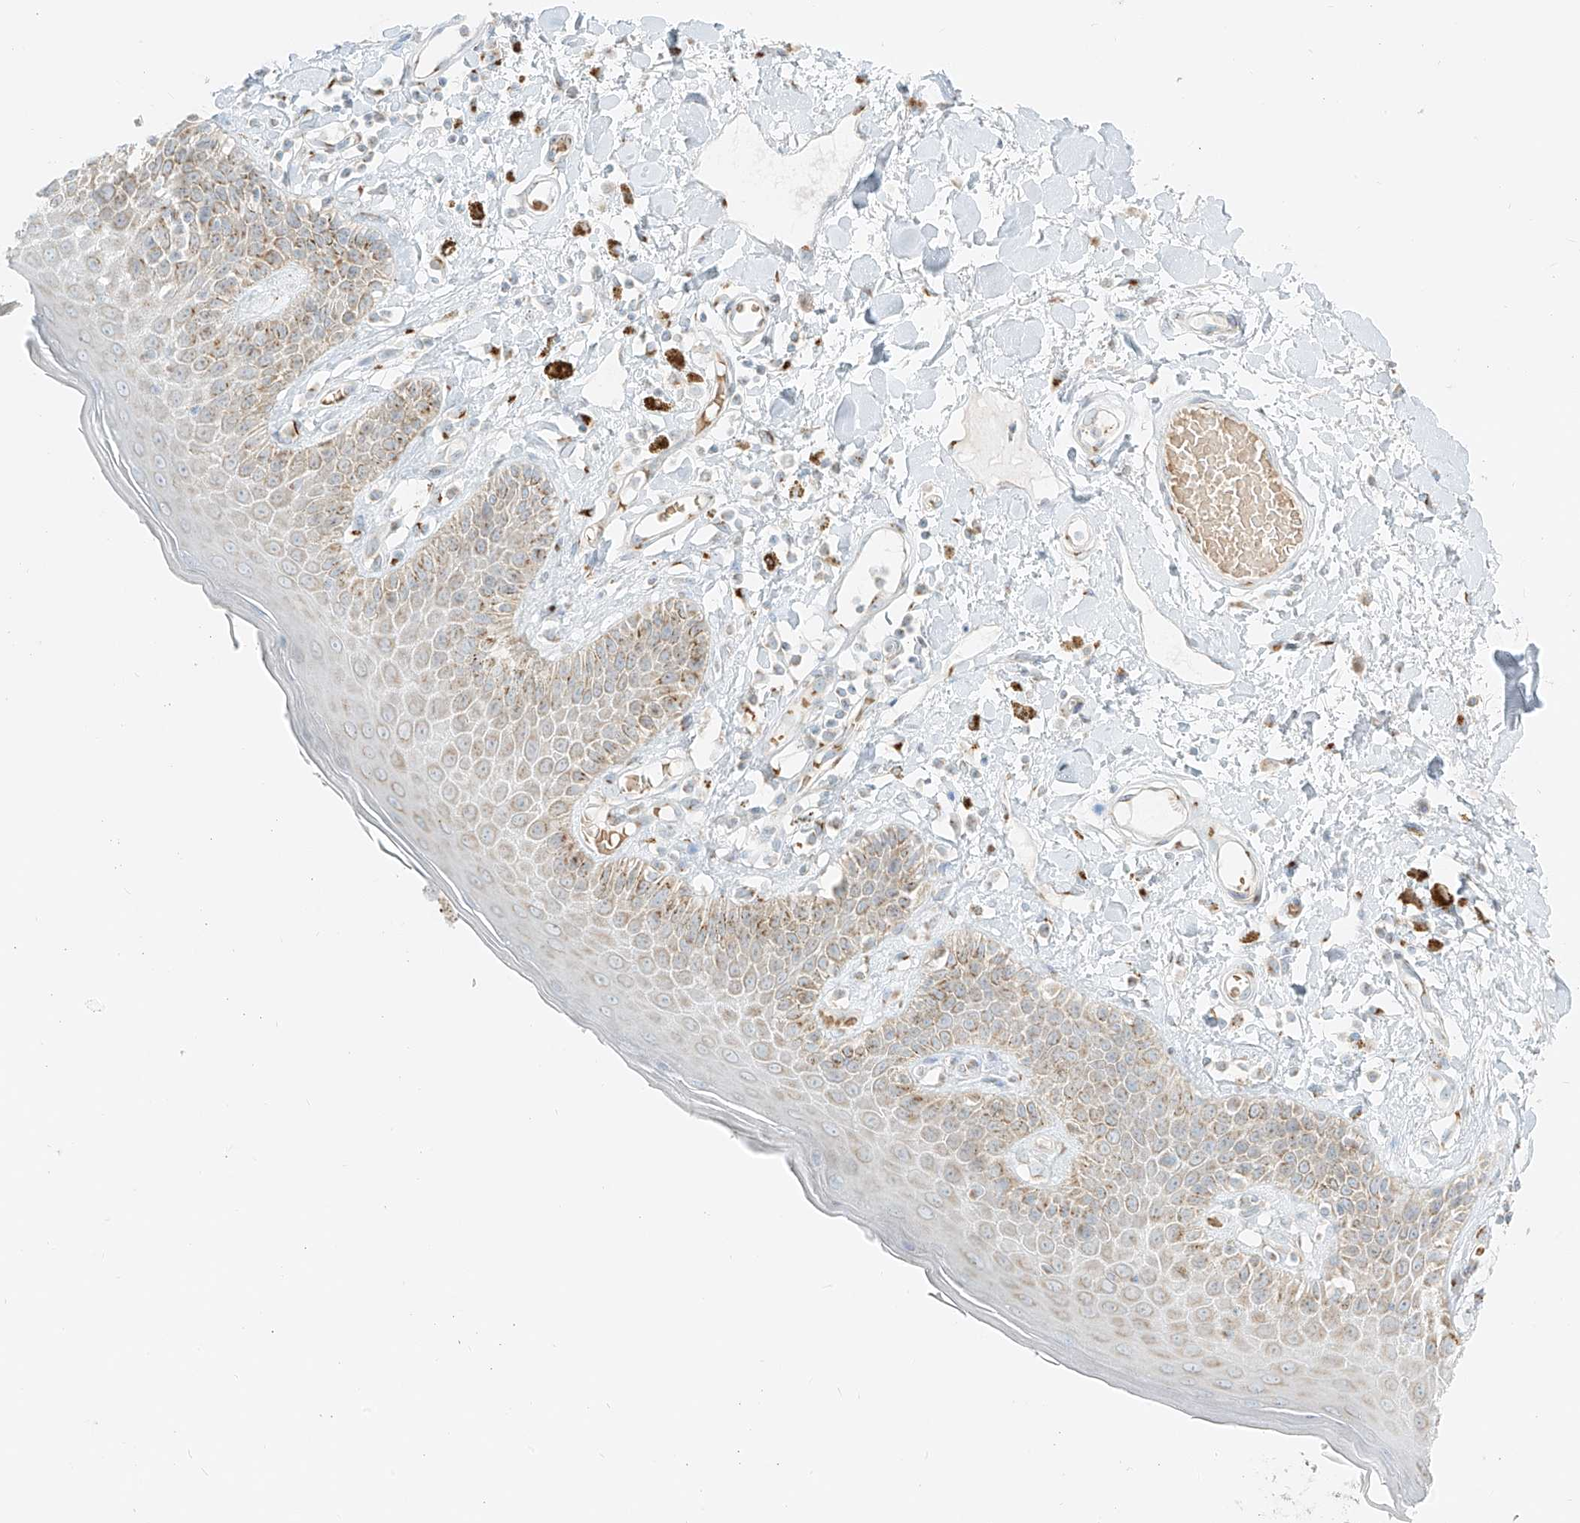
{"staining": {"intensity": "moderate", "quantity": "25%-75%", "location": "cytoplasmic/membranous"}, "tissue": "skin", "cell_type": "Epidermal cells", "image_type": "normal", "snomed": [{"axis": "morphology", "description": "Normal tissue, NOS"}, {"axis": "topography", "description": "Anal"}], "caption": "This histopathology image reveals IHC staining of normal human skin, with medium moderate cytoplasmic/membranous staining in approximately 25%-75% of epidermal cells.", "gene": "TMEM87B", "patient": {"sex": "female", "age": 78}}